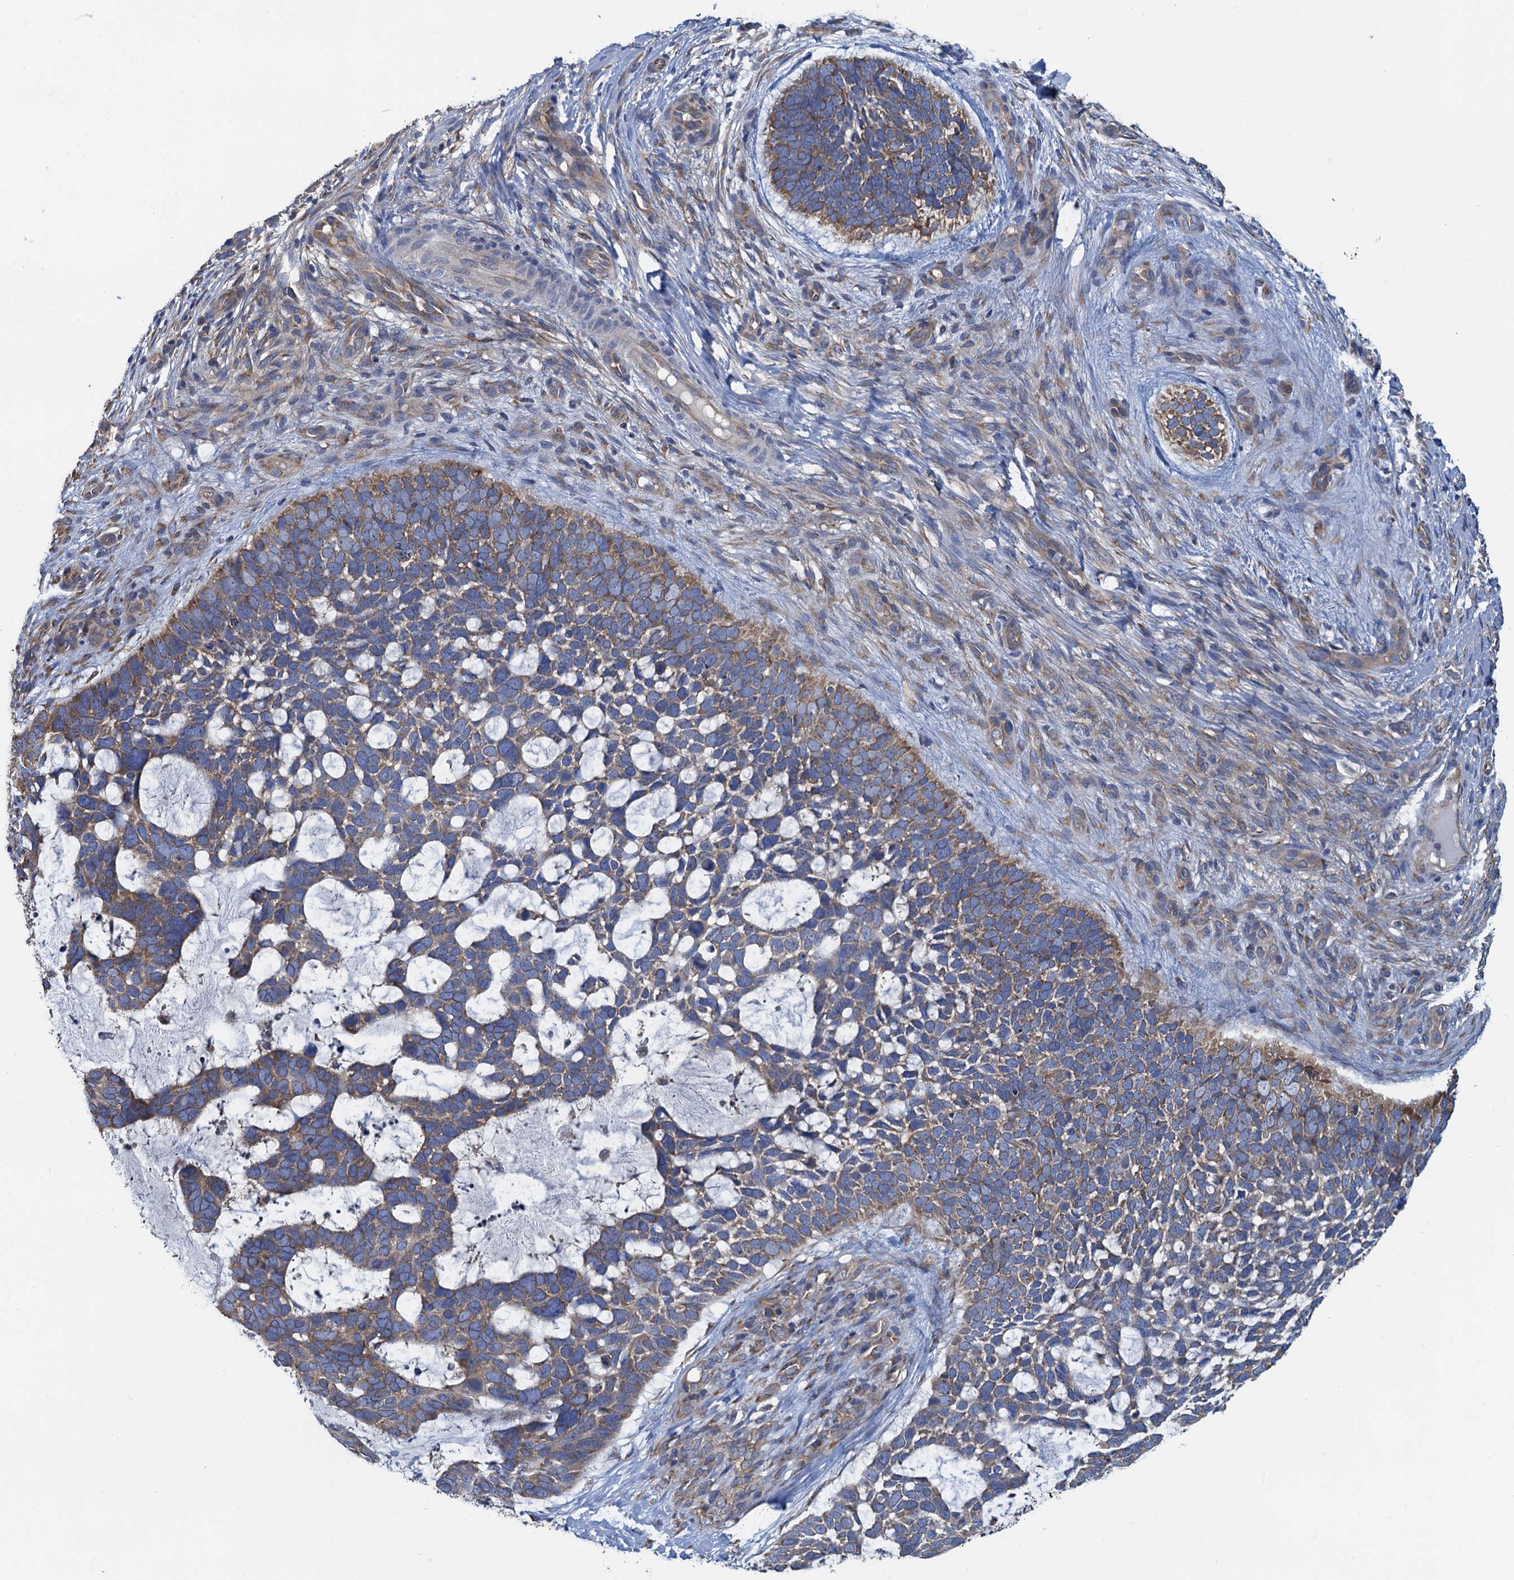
{"staining": {"intensity": "moderate", "quantity": ">75%", "location": "cytoplasmic/membranous"}, "tissue": "skin cancer", "cell_type": "Tumor cells", "image_type": "cancer", "snomed": [{"axis": "morphology", "description": "Basal cell carcinoma"}, {"axis": "topography", "description": "Skin"}], "caption": "Approximately >75% of tumor cells in human skin basal cell carcinoma display moderate cytoplasmic/membranous protein staining as visualized by brown immunohistochemical staining.", "gene": "ADCY9", "patient": {"sex": "male", "age": 88}}